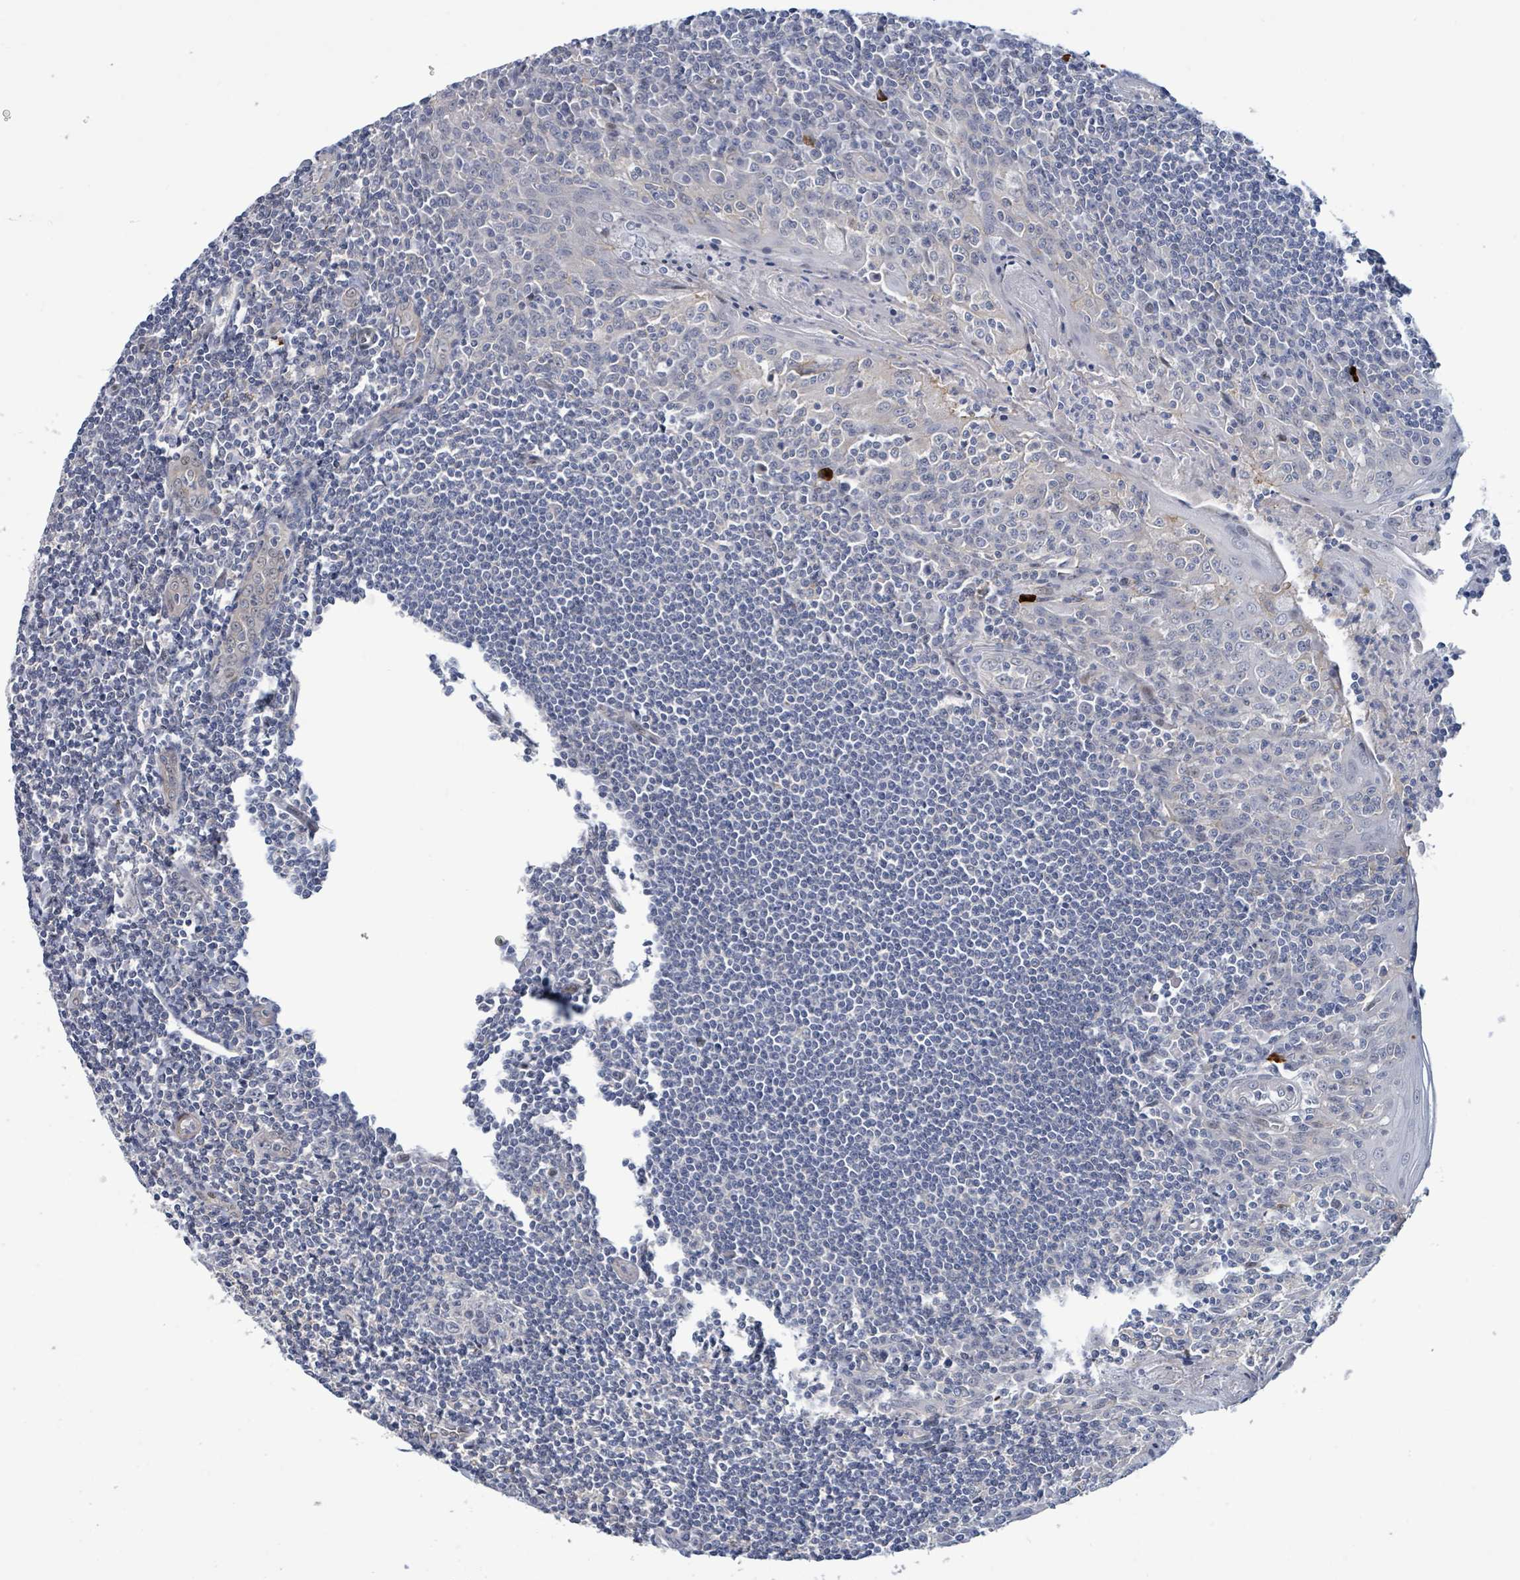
{"staining": {"intensity": "negative", "quantity": "none", "location": "none"}, "tissue": "tonsil", "cell_type": "Germinal center cells", "image_type": "normal", "snomed": [{"axis": "morphology", "description": "Normal tissue, NOS"}, {"axis": "topography", "description": "Tonsil"}], "caption": "The photomicrograph shows no staining of germinal center cells in benign tonsil.", "gene": "C9orf152", "patient": {"sex": "male", "age": 27}}